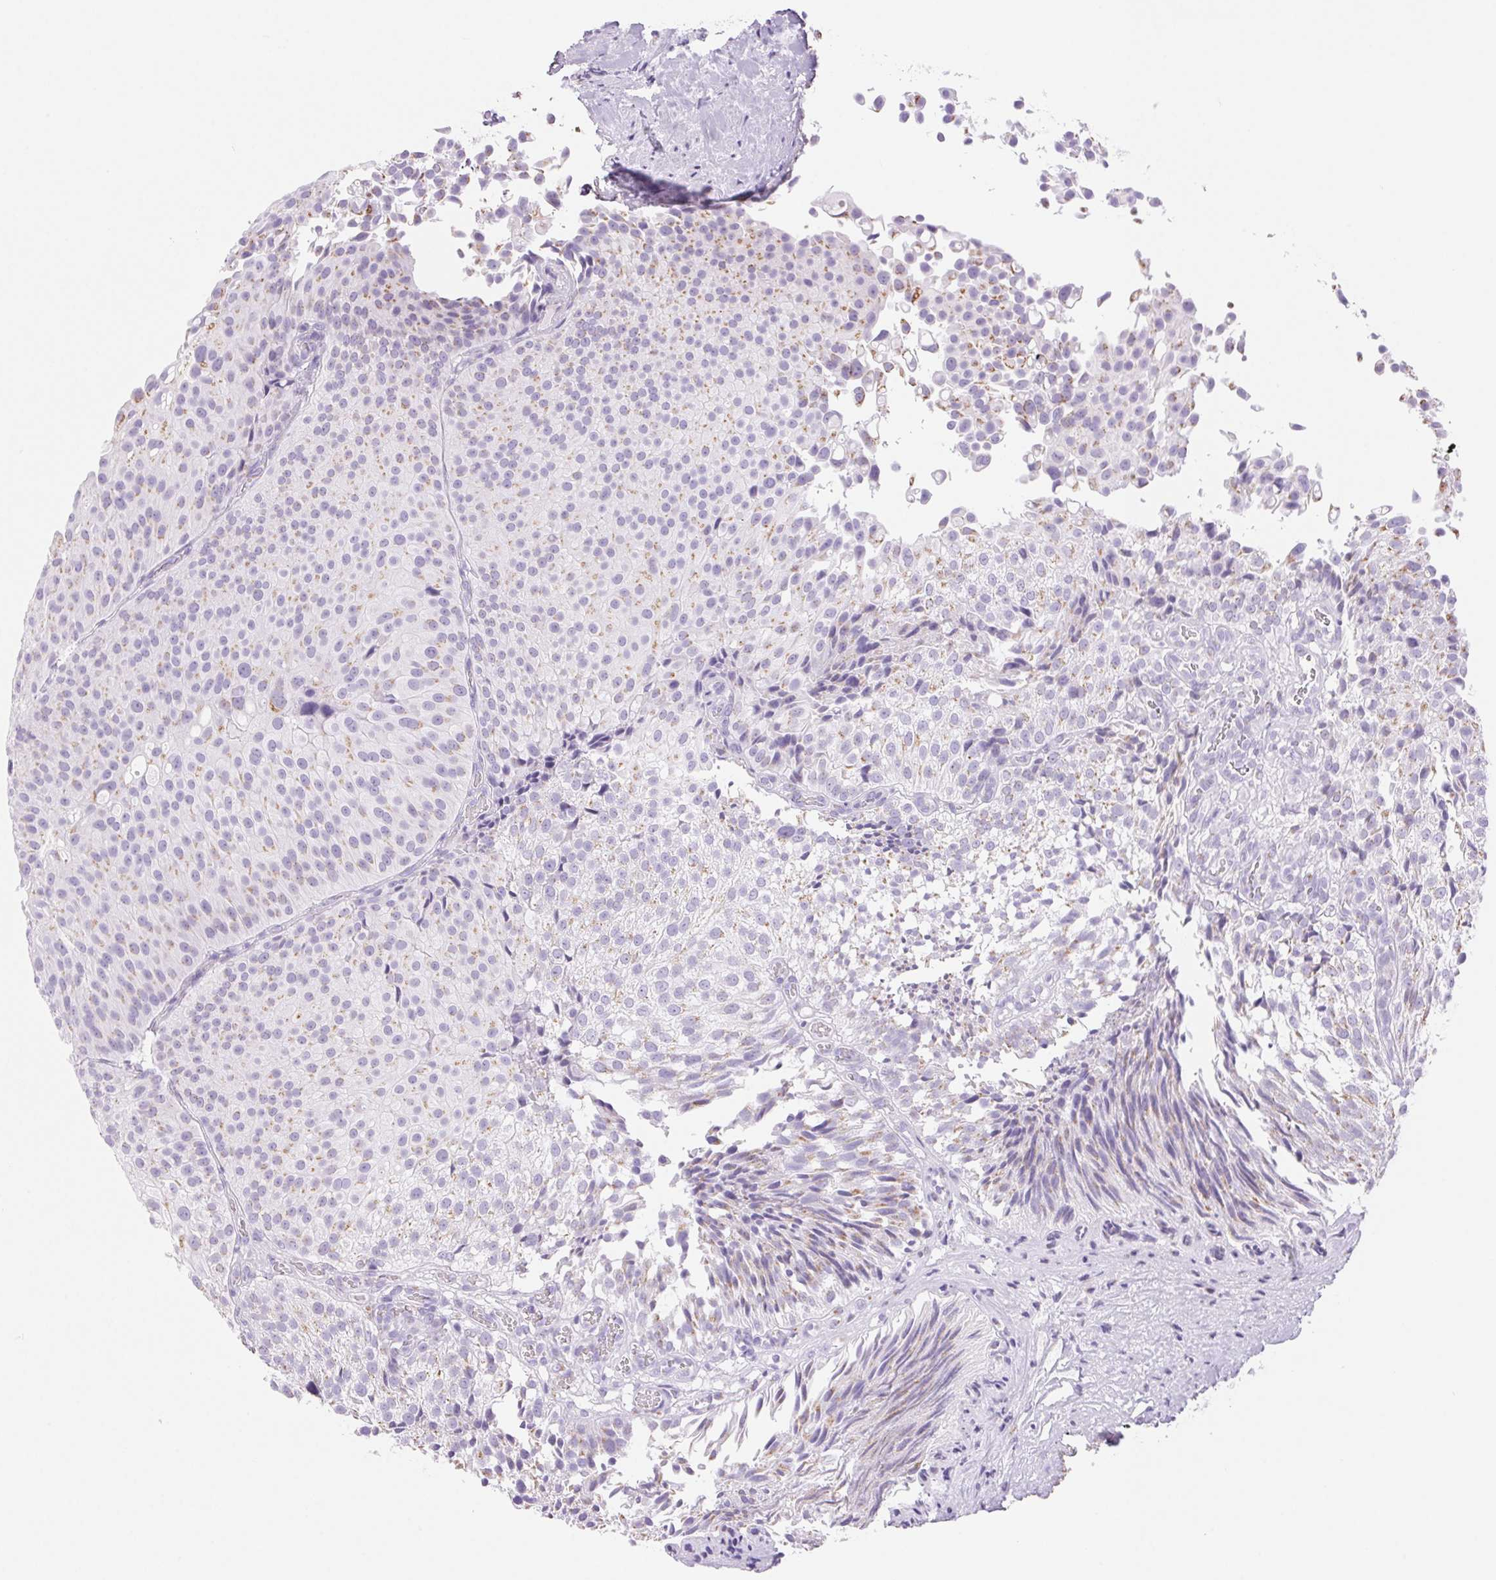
{"staining": {"intensity": "weak", "quantity": "25%-75%", "location": "cytoplasmic/membranous"}, "tissue": "urothelial cancer", "cell_type": "Tumor cells", "image_type": "cancer", "snomed": [{"axis": "morphology", "description": "Urothelial carcinoma, Low grade"}, {"axis": "topography", "description": "Urinary bladder"}], "caption": "A brown stain highlights weak cytoplasmic/membranous positivity of a protein in low-grade urothelial carcinoma tumor cells. The protein is shown in brown color, while the nuclei are stained blue.", "gene": "SERPINB3", "patient": {"sex": "male", "age": 80}}